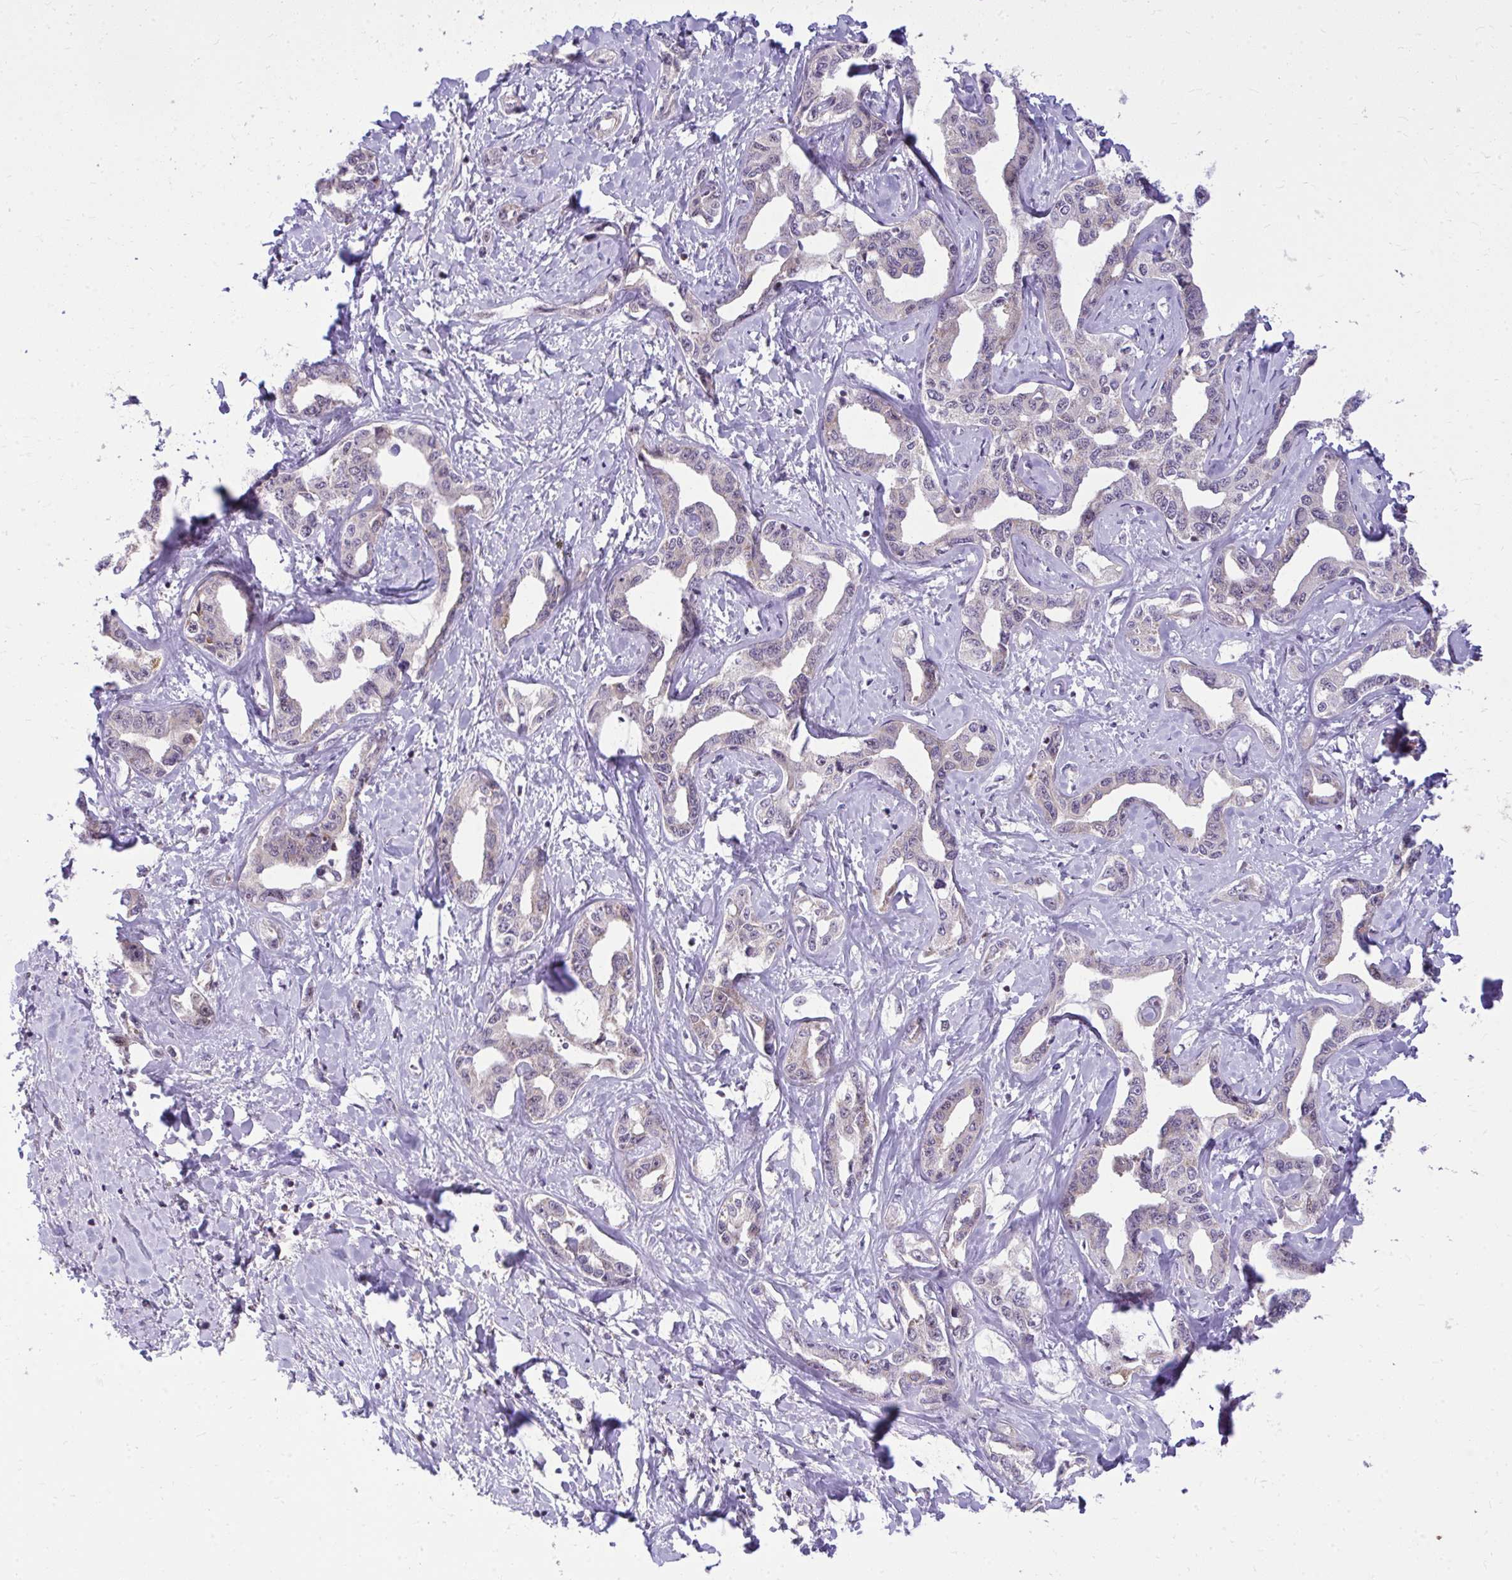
{"staining": {"intensity": "negative", "quantity": "none", "location": "none"}, "tissue": "liver cancer", "cell_type": "Tumor cells", "image_type": "cancer", "snomed": [{"axis": "morphology", "description": "Cholangiocarcinoma"}, {"axis": "topography", "description": "Liver"}], "caption": "Protein analysis of liver cancer demonstrates no significant positivity in tumor cells. (DAB (3,3'-diaminobenzidine) immunohistochemistry (IHC) with hematoxylin counter stain).", "gene": "GPRIN3", "patient": {"sex": "male", "age": 59}}